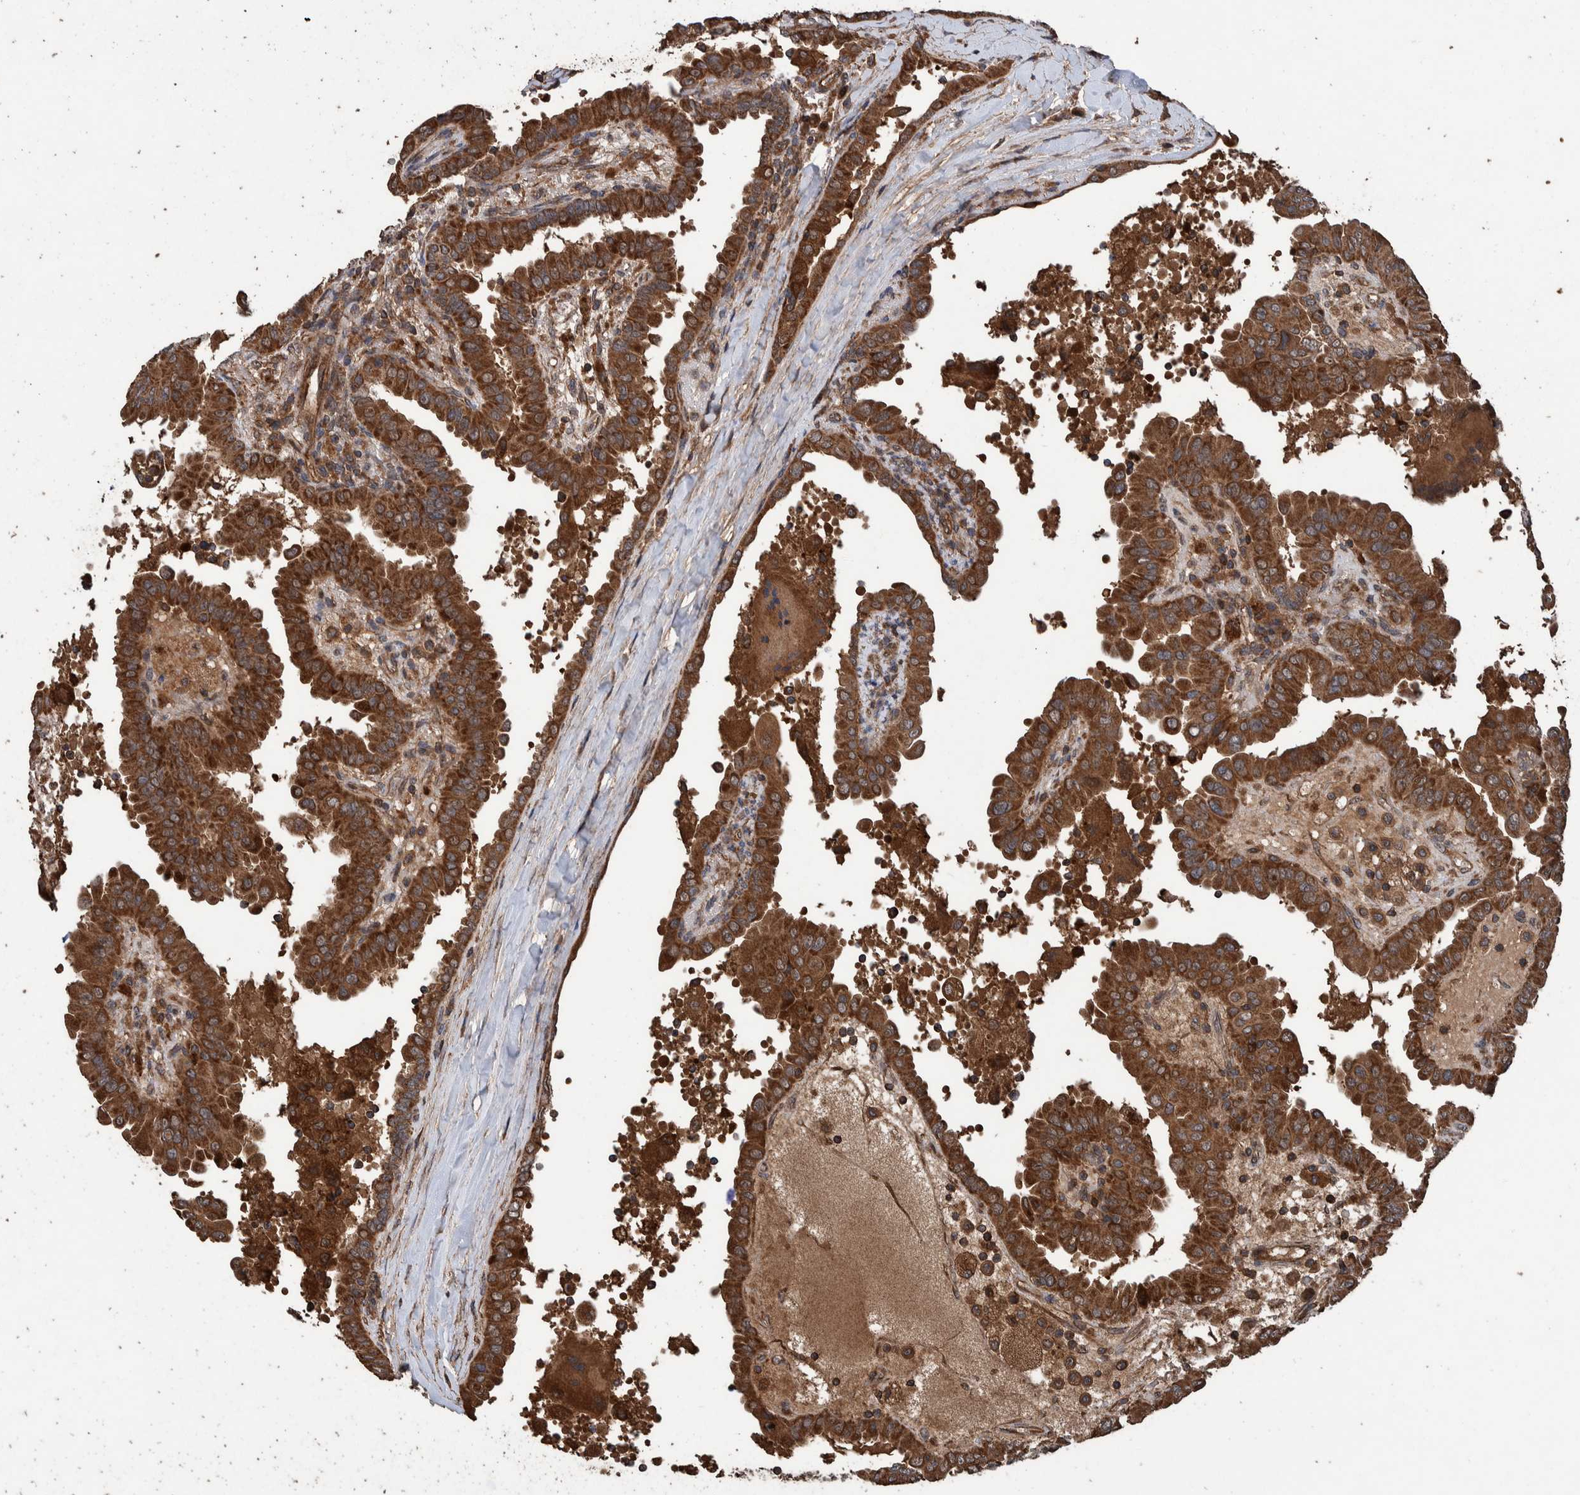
{"staining": {"intensity": "strong", "quantity": ">75%", "location": "cytoplasmic/membranous"}, "tissue": "thyroid cancer", "cell_type": "Tumor cells", "image_type": "cancer", "snomed": [{"axis": "morphology", "description": "Papillary adenocarcinoma, NOS"}, {"axis": "topography", "description": "Thyroid gland"}], "caption": "IHC micrograph of human papillary adenocarcinoma (thyroid) stained for a protein (brown), which demonstrates high levels of strong cytoplasmic/membranous expression in approximately >75% of tumor cells.", "gene": "TRIM16", "patient": {"sex": "male", "age": 33}}